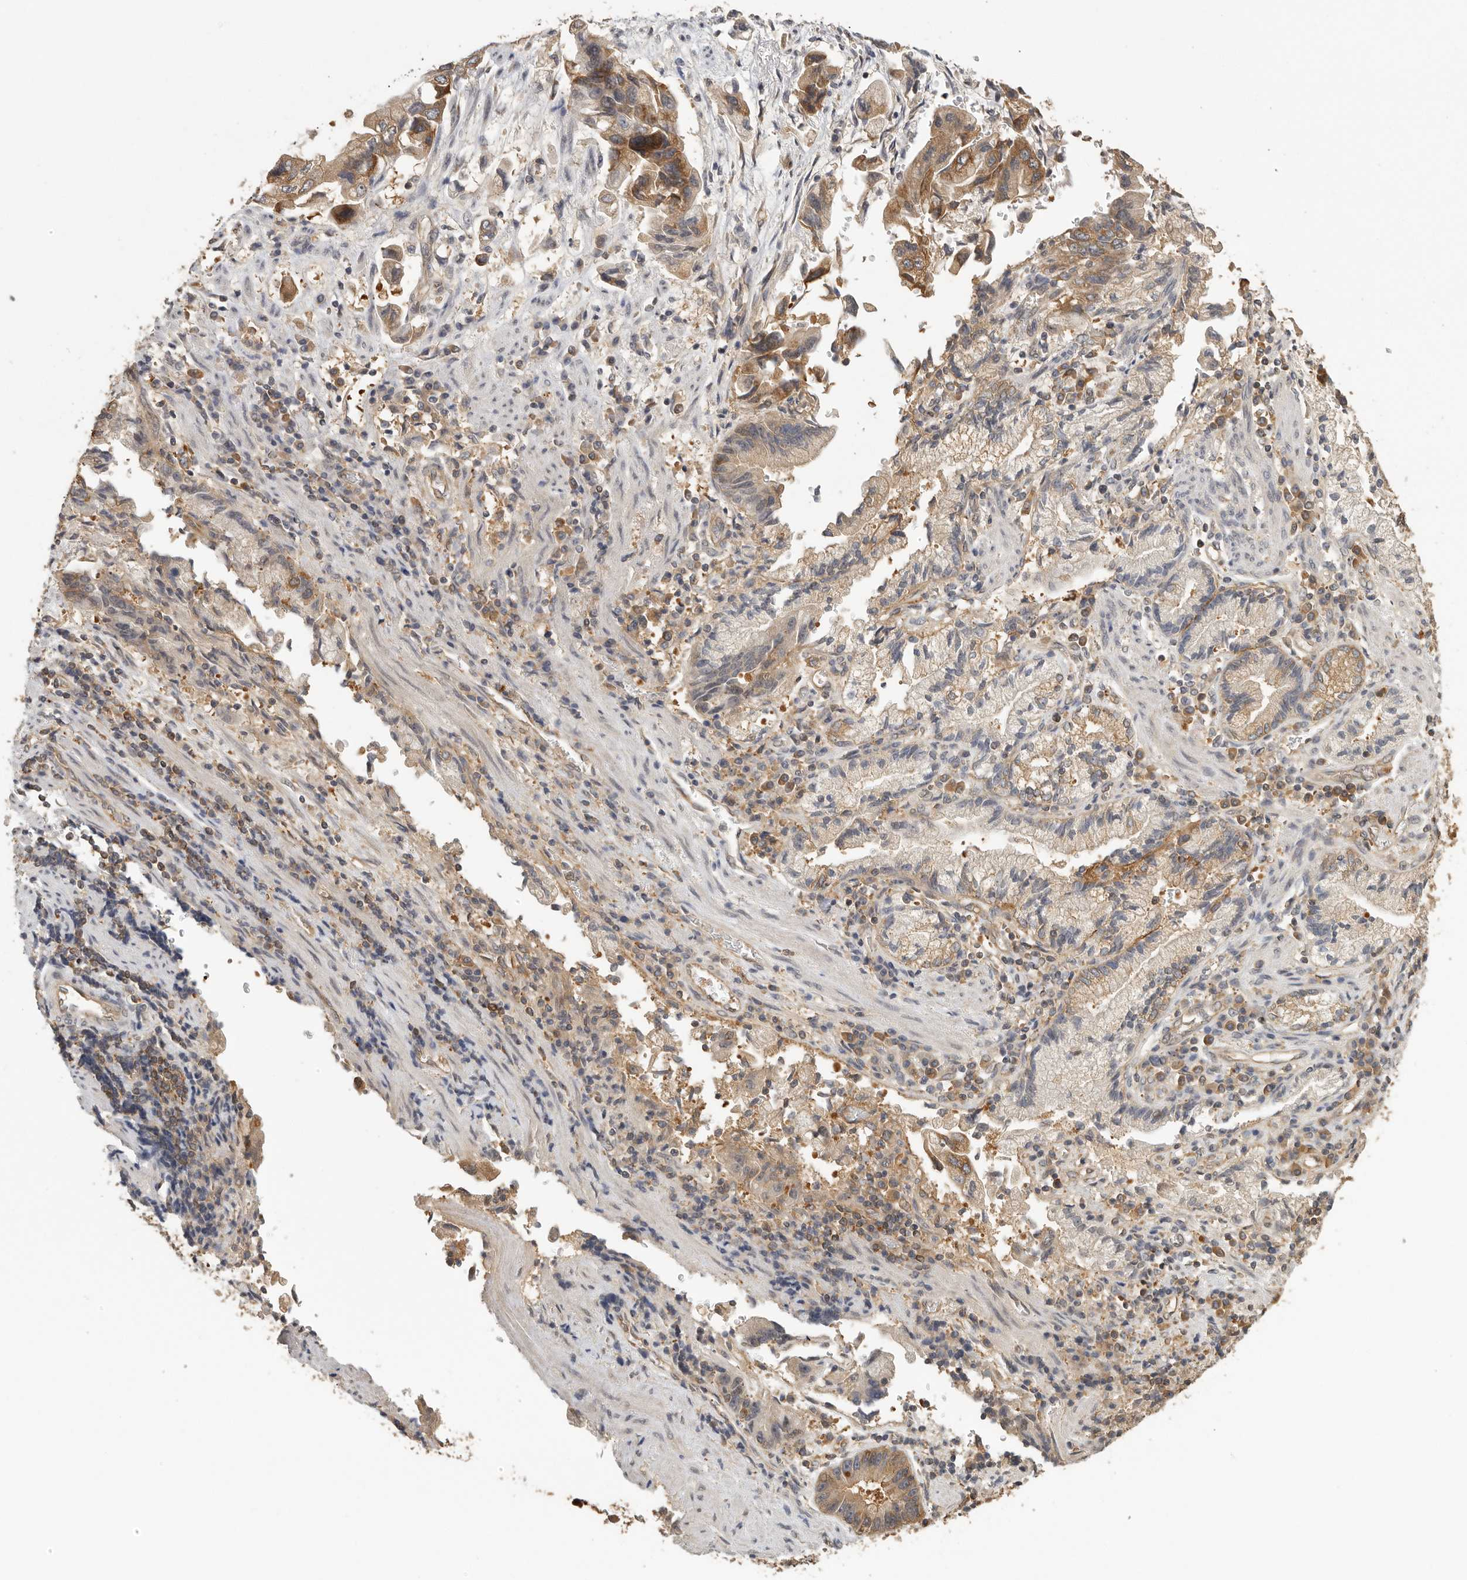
{"staining": {"intensity": "moderate", "quantity": ">75%", "location": "cytoplasmic/membranous"}, "tissue": "stomach cancer", "cell_type": "Tumor cells", "image_type": "cancer", "snomed": [{"axis": "morphology", "description": "Adenocarcinoma, NOS"}, {"axis": "topography", "description": "Stomach"}], "caption": "Stomach cancer (adenocarcinoma) tissue exhibits moderate cytoplasmic/membranous expression in about >75% of tumor cells", "gene": "CCT8", "patient": {"sex": "male", "age": 62}}